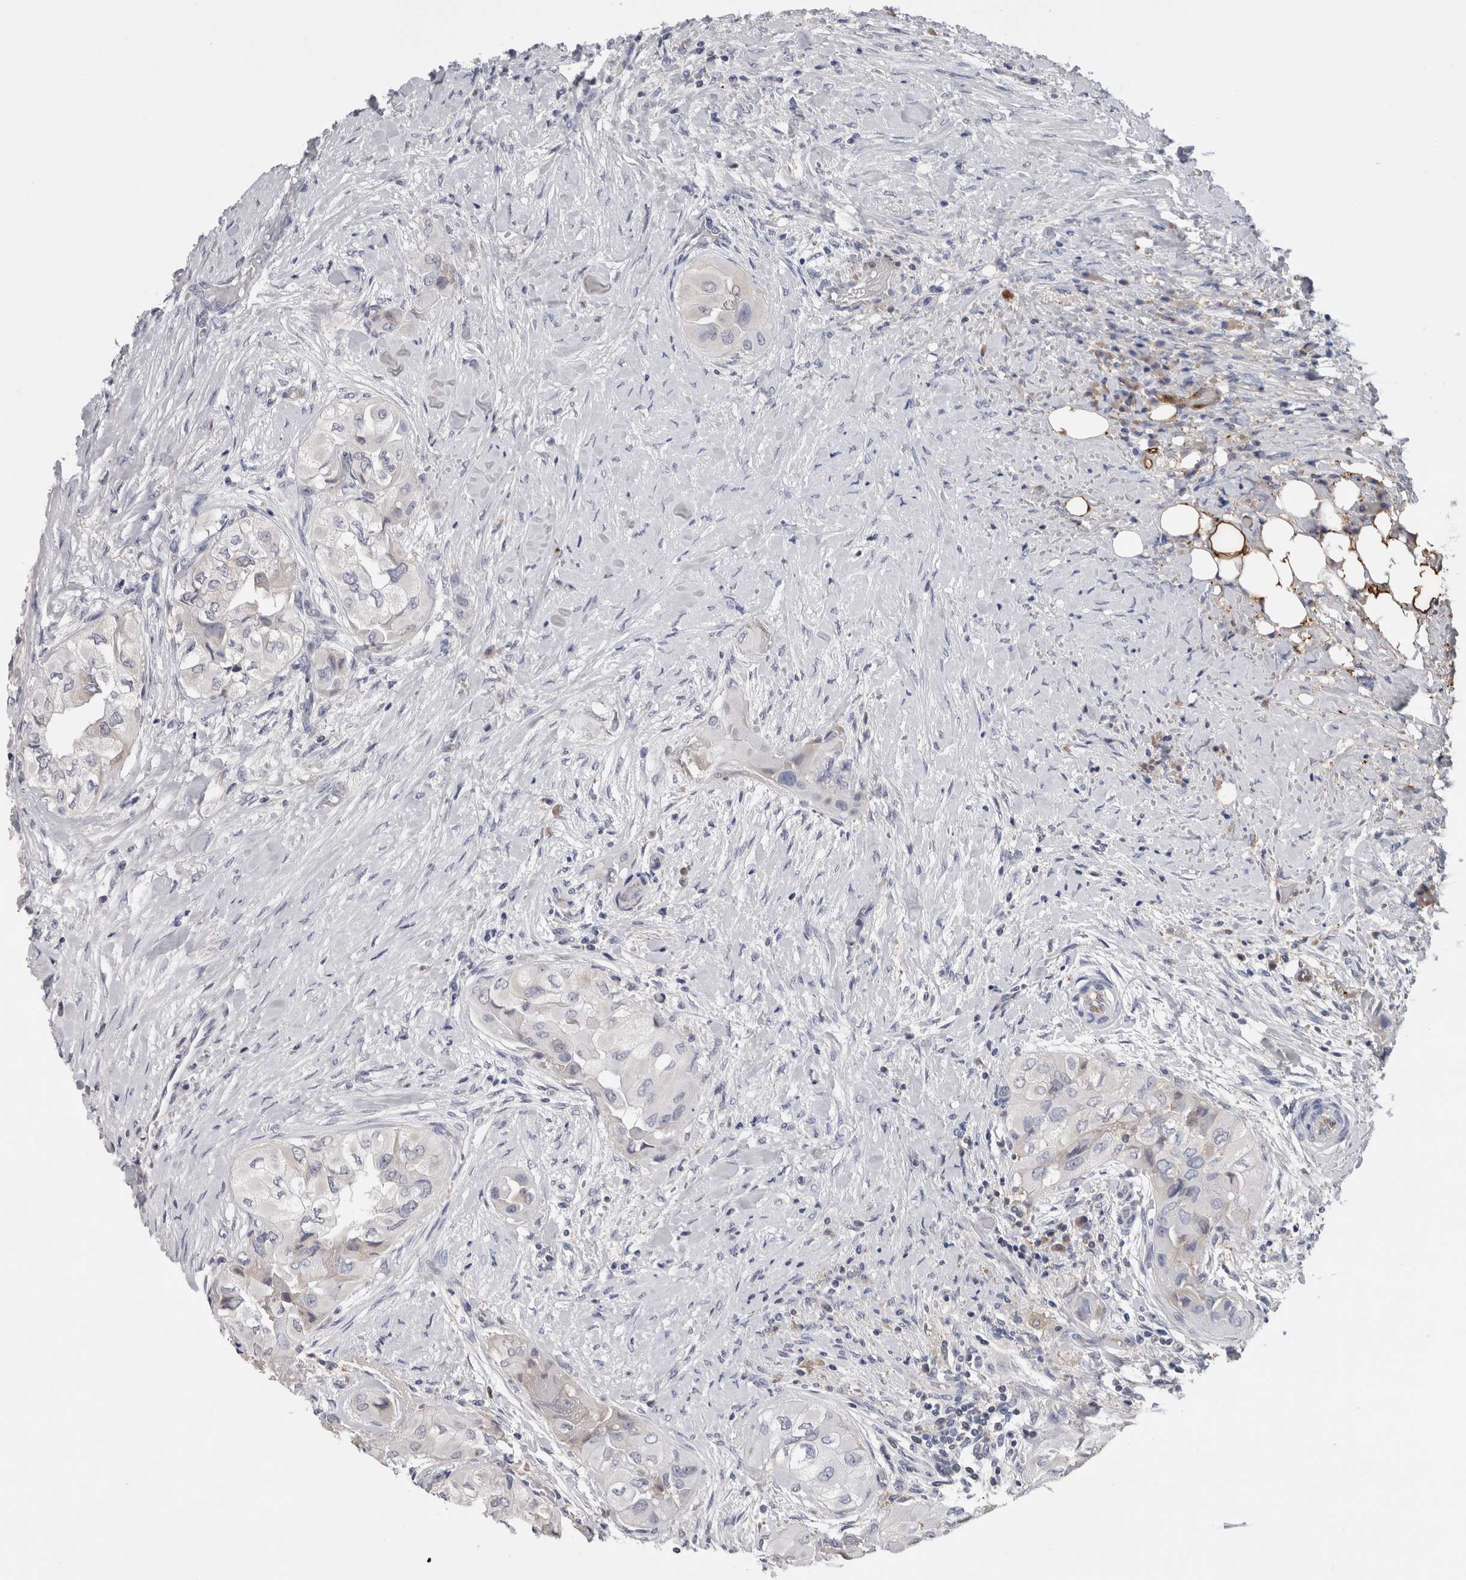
{"staining": {"intensity": "negative", "quantity": "none", "location": "none"}, "tissue": "thyroid cancer", "cell_type": "Tumor cells", "image_type": "cancer", "snomed": [{"axis": "morphology", "description": "Papillary adenocarcinoma, NOS"}, {"axis": "topography", "description": "Thyroid gland"}], "caption": "Micrograph shows no protein staining in tumor cells of thyroid cancer (papillary adenocarcinoma) tissue.", "gene": "FABP4", "patient": {"sex": "female", "age": 59}}